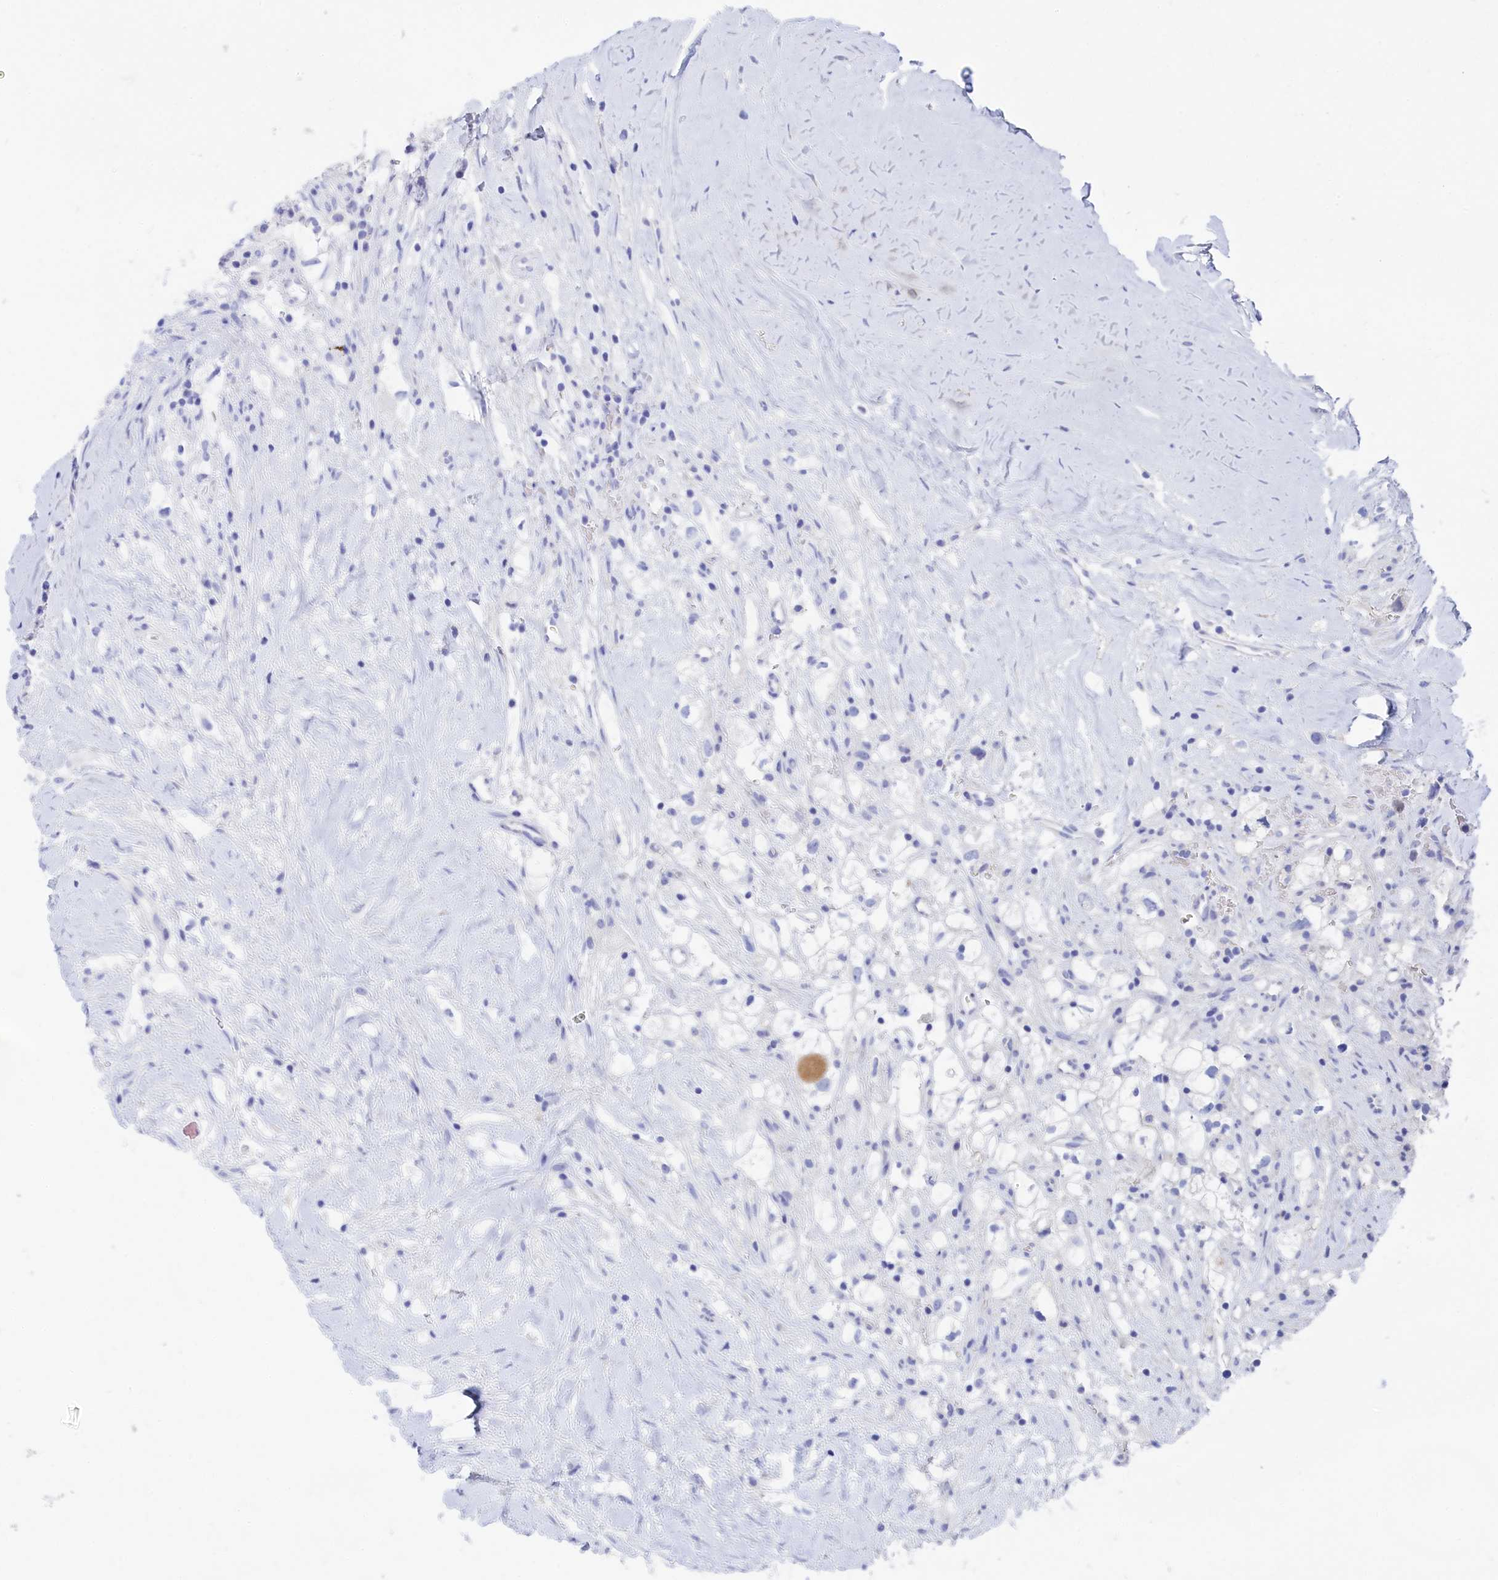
{"staining": {"intensity": "negative", "quantity": "none", "location": "none"}, "tissue": "renal cancer", "cell_type": "Tumor cells", "image_type": "cancer", "snomed": [{"axis": "morphology", "description": "Adenocarcinoma, NOS"}, {"axis": "topography", "description": "Kidney"}], "caption": "This image is of adenocarcinoma (renal) stained with immunohistochemistry to label a protein in brown with the nuclei are counter-stained blue. There is no positivity in tumor cells.", "gene": "TRIM10", "patient": {"sex": "male", "age": 59}}